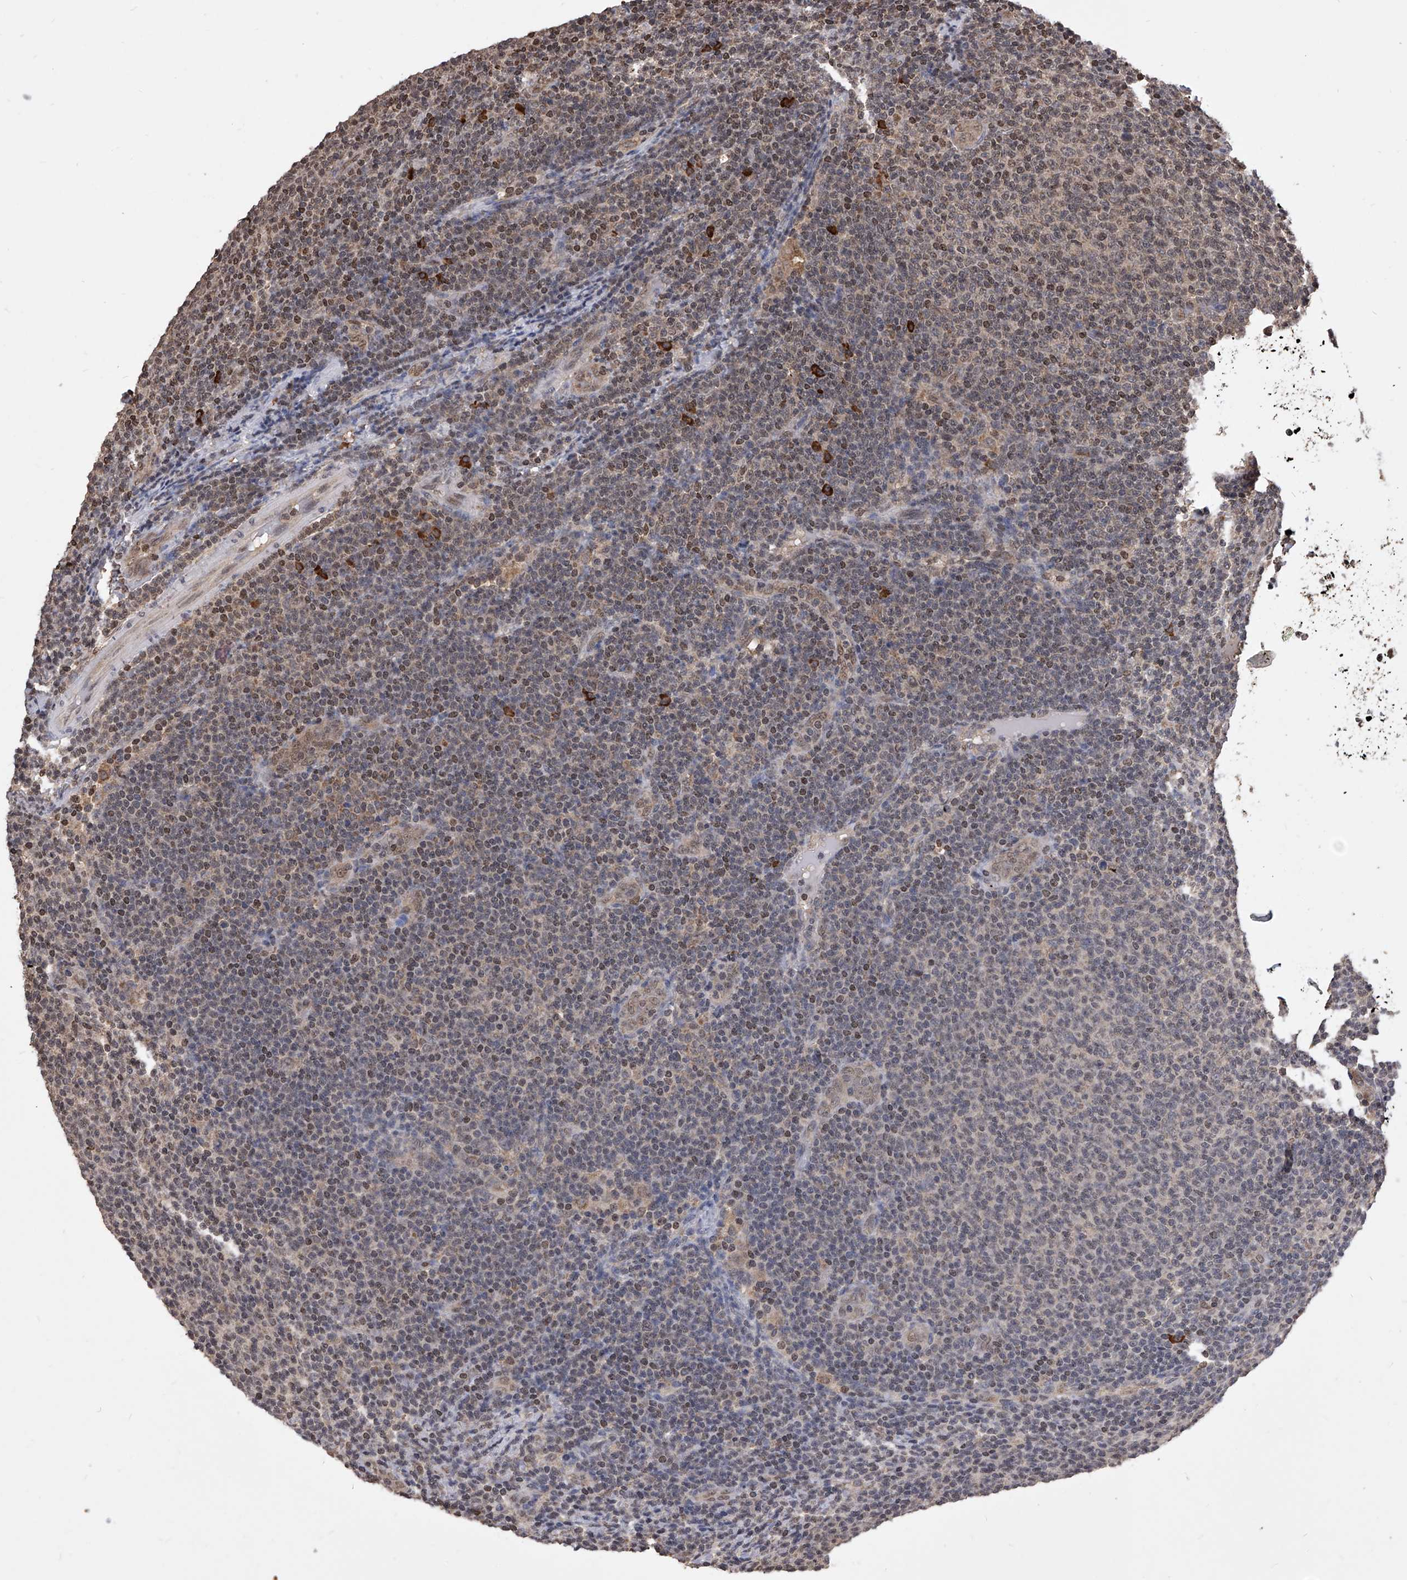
{"staining": {"intensity": "moderate", "quantity": "<25%", "location": "nuclear"}, "tissue": "lymphoma", "cell_type": "Tumor cells", "image_type": "cancer", "snomed": [{"axis": "morphology", "description": "Malignant lymphoma, non-Hodgkin's type, Low grade"}, {"axis": "topography", "description": "Lymph node"}], "caption": "A high-resolution histopathology image shows immunohistochemistry (IHC) staining of malignant lymphoma, non-Hodgkin's type (low-grade), which exhibits moderate nuclear positivity in about <25% of tumor cells.", "gene": "ID1", "patient": {"sex": "male", "age": 66}}